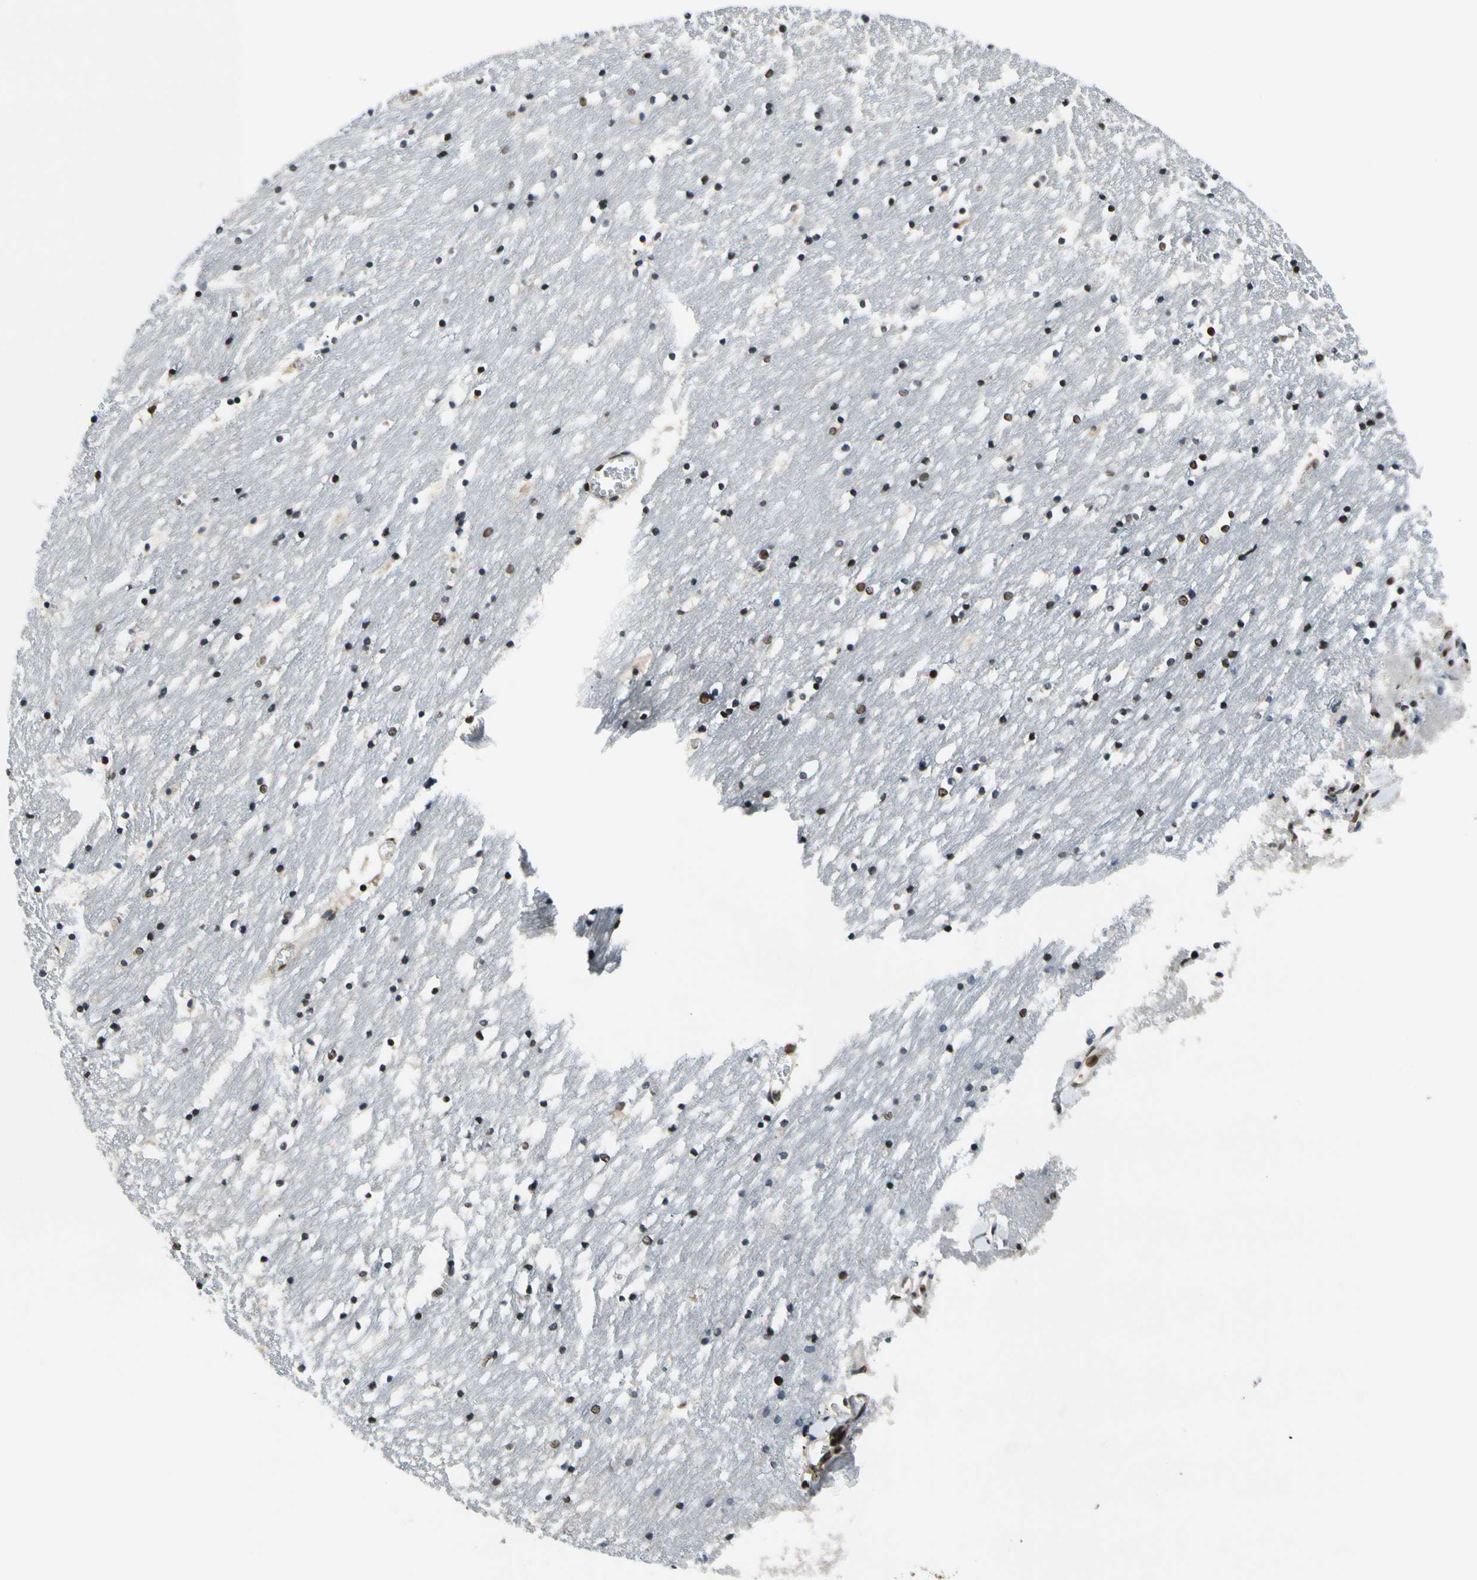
{"staining": {"intensity": "moderate", "quantity": ">75%", "location": "nuclear"}, "tissue": "caudate", "cell_type": "Glial cells", "image_type": "normal", "snomed": [{"axis": "morphology", "description": "Normal tissue, NOS"}, {"axis": "topography", "description": "Lateral ventricle wall"}], "caption": "Glial cells exhibit moderate nuclear positivity in approximately >75% of cells in benign caudate. (Brightfield microscopy of DAB IHC at high magnification).", "gene": "RECQL", "patient": {"sex": "male", "age": 45}}